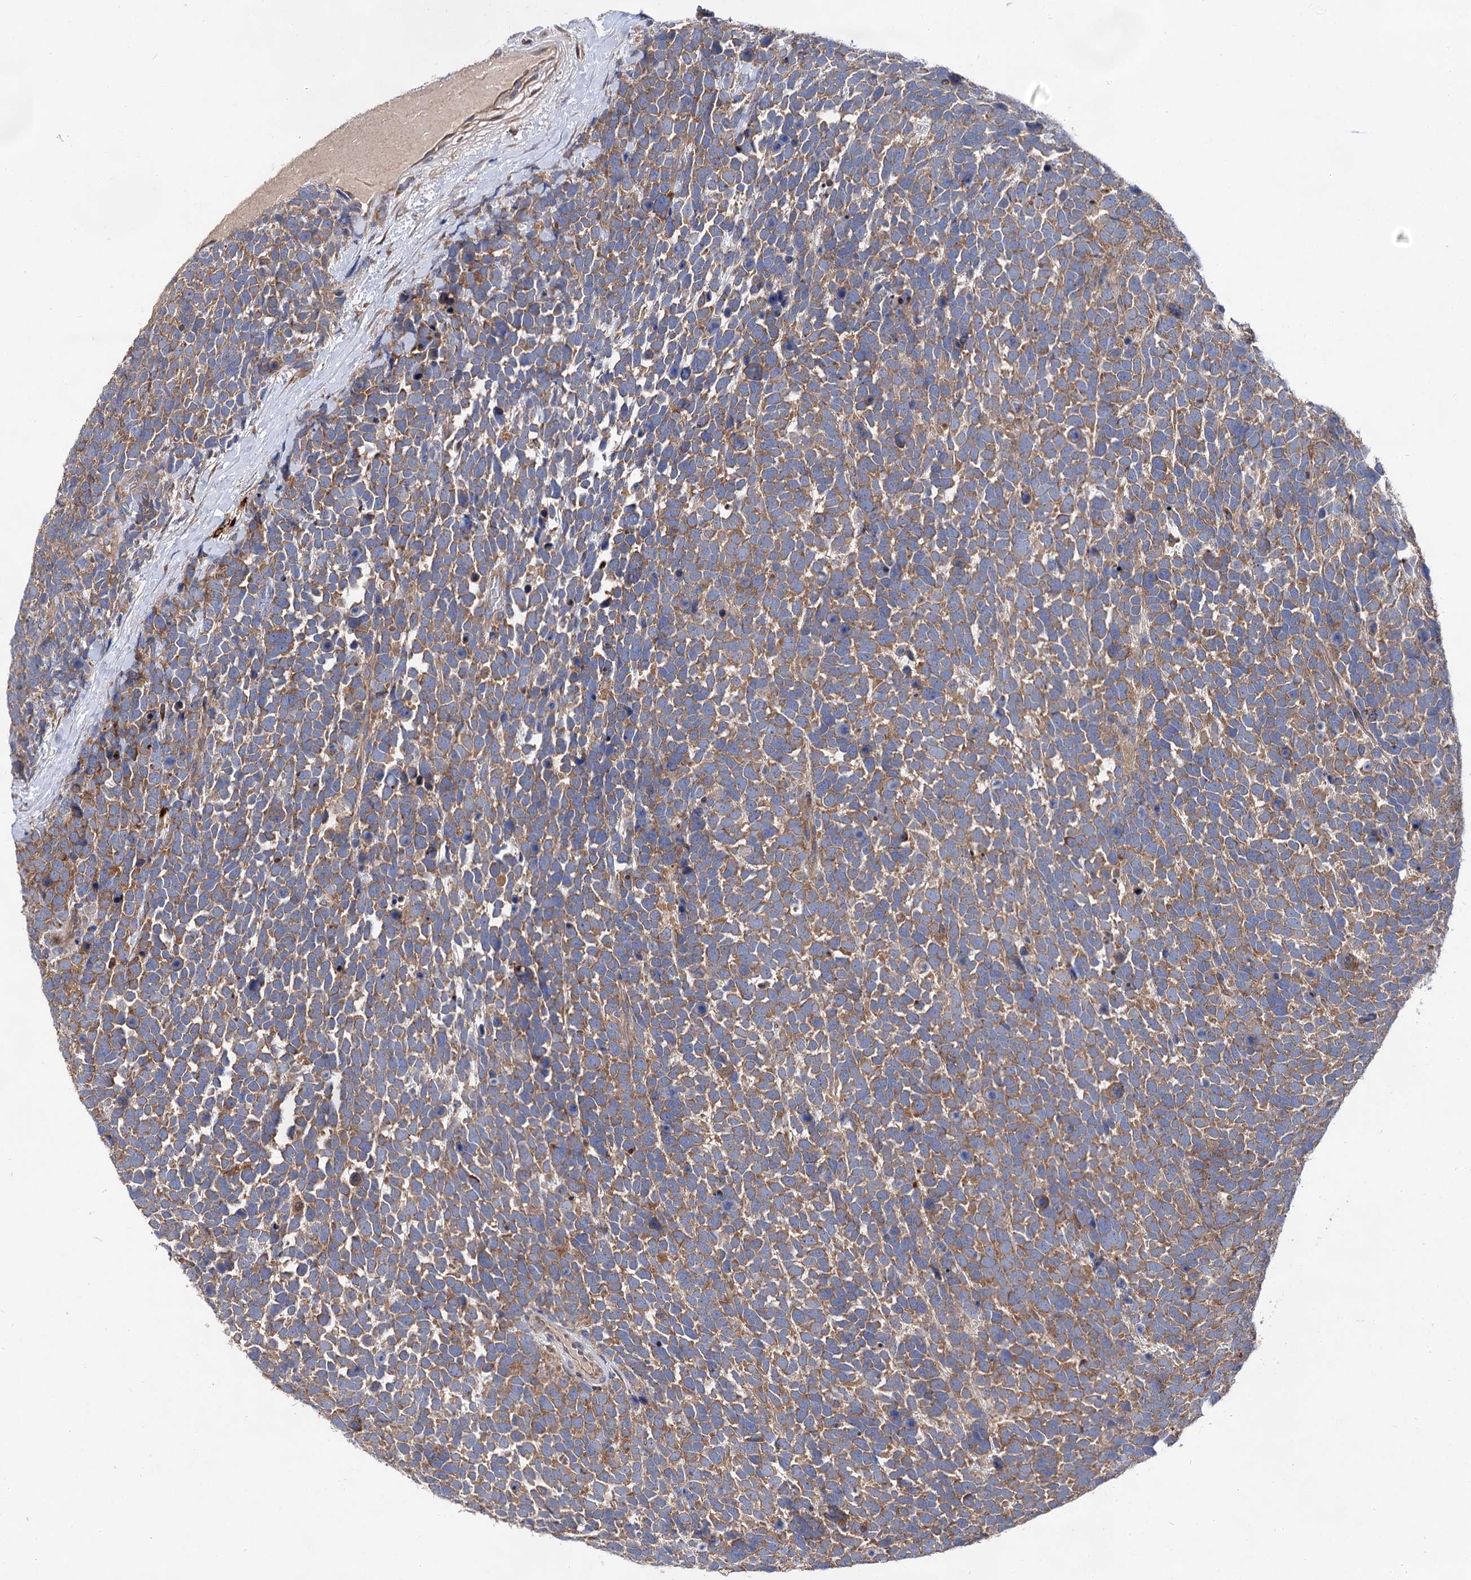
{"staining": {"intensity": "moderate", "quantity": ">75%", "location": "cytoplasmic/membranous"}, "tissue": "urothelial cancer", "cell_type": "Tumor cells", "image_type": "cancer", "snomed": [{"axis": "morphology", "description": "Urothelial carcinoma, High grade"}, {"axis": "topography", "description": "Urinary bladder"}], "caption": "Immunohistochemical staining of high-grade urothelial carcinoma shows medium levels of moderate cytoplasmic/membranous protein positivity in about >75% of tumor cells. The staining is performed using DAB (3,3'-diaminobenzidine) brown chromogen to label protein expression. The nuclei are counter-stained blue using hematoxylin.", "gene": "NAA25", "patient": {"sex": "female", "age": 82}}